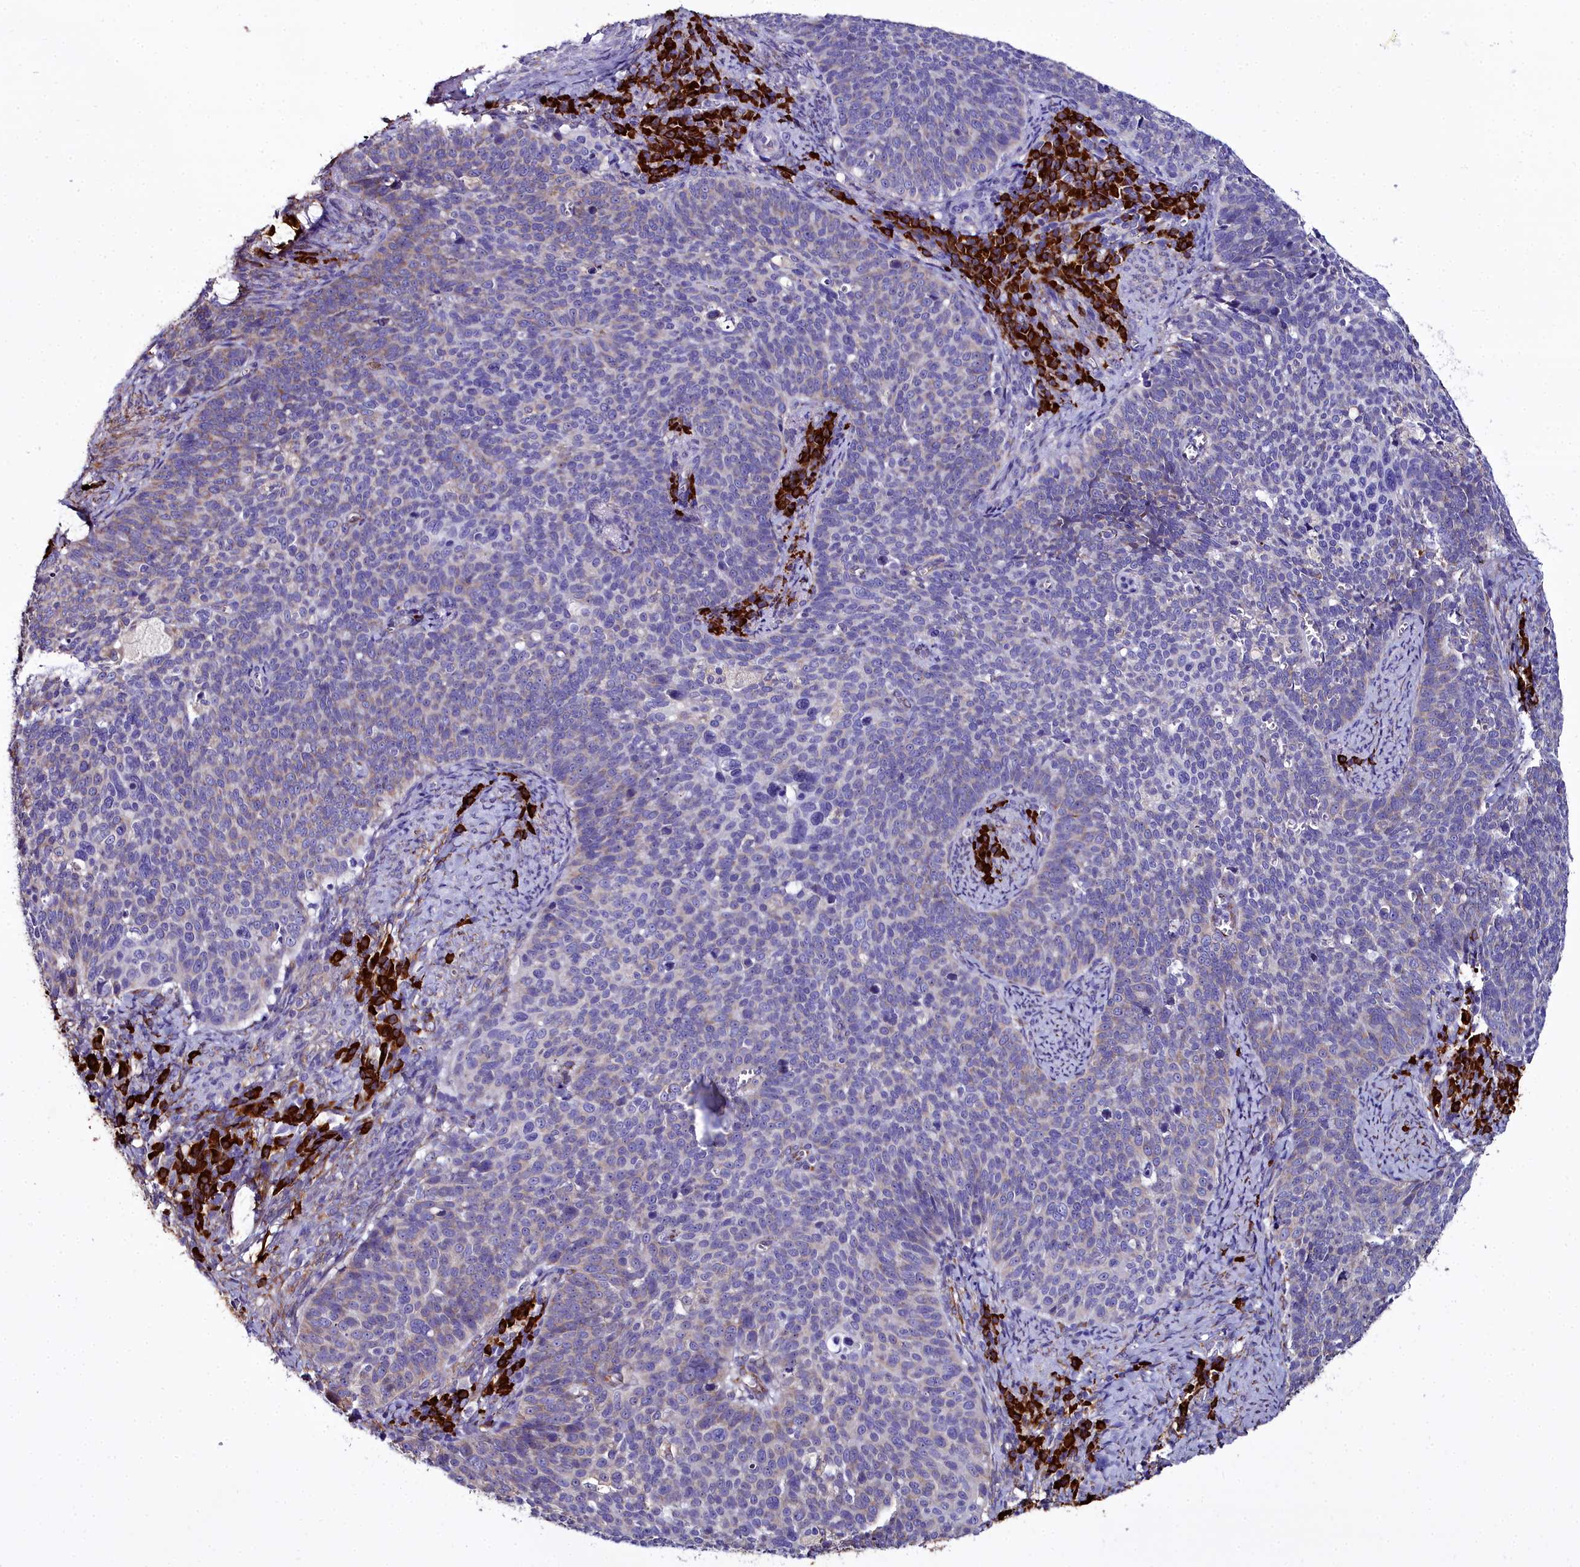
{"staining": {"intensity": "negative", "quantity": "none", "location": "none"}, "tissue": "cervical cancer", "cell_type": "Tumor cells", "image_type": "cancer", "snomed": [{"axis": "morphology", "description": "Normal tissue, NOS"}, {"axis": "morphology", "description": "Squamous cell carcinoma, NOS"}, {"axis": "topography", "description": "Cervix"}], "caption": "Immunohistochemistry (IHC) histopathology image of human cervical cancer stained for a protein (brown), which shows no expression in tumor cells. (DAB IHC with hematoxylin counter stain).", "gene": "TXNDC5", "patient": {"sex": "female", "age": 39}}